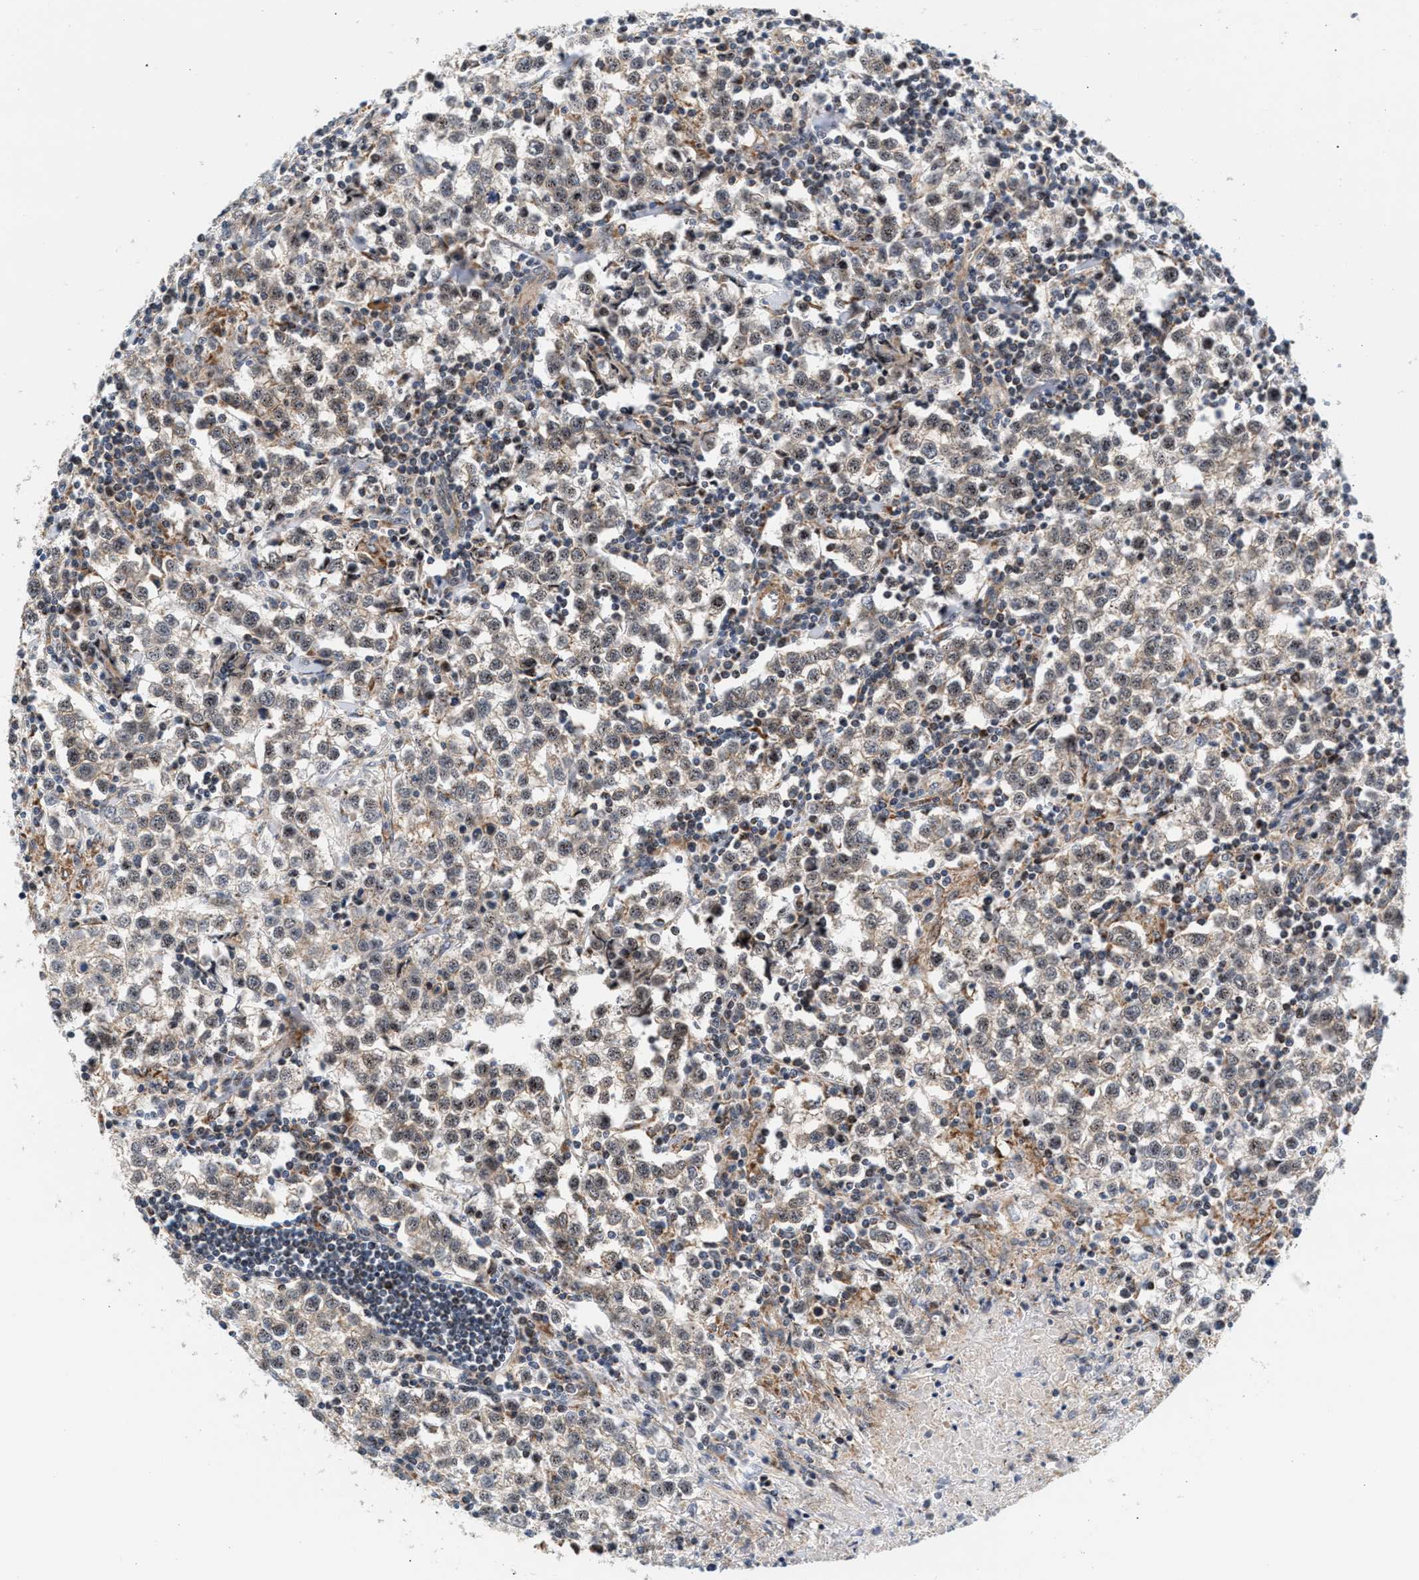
{"staining": {"intensity": "weak", "quantity": "25%-75%", "location": "nuclear"}, "tissue": "testis cancer", "cell_type": "Tumor cells", "image_type": "cancer", "snomed": [{"axis": "morphology", "description": "Seminoma, NOS"}, {"axis": "morphology", "description": "Carcinoma, Embryonal, NOS"}, {"axis": "topography", "description": "Testis"}], "caption": "DAB (3,3'-diaminobenzidine) immunohistochemical staining of testis cancer (seminoma) displays weak nuclear protein expression in about 25%-75% of tumor cells.", "gene": "SGK1", "patient": {"sex": "male", "age": 36}}